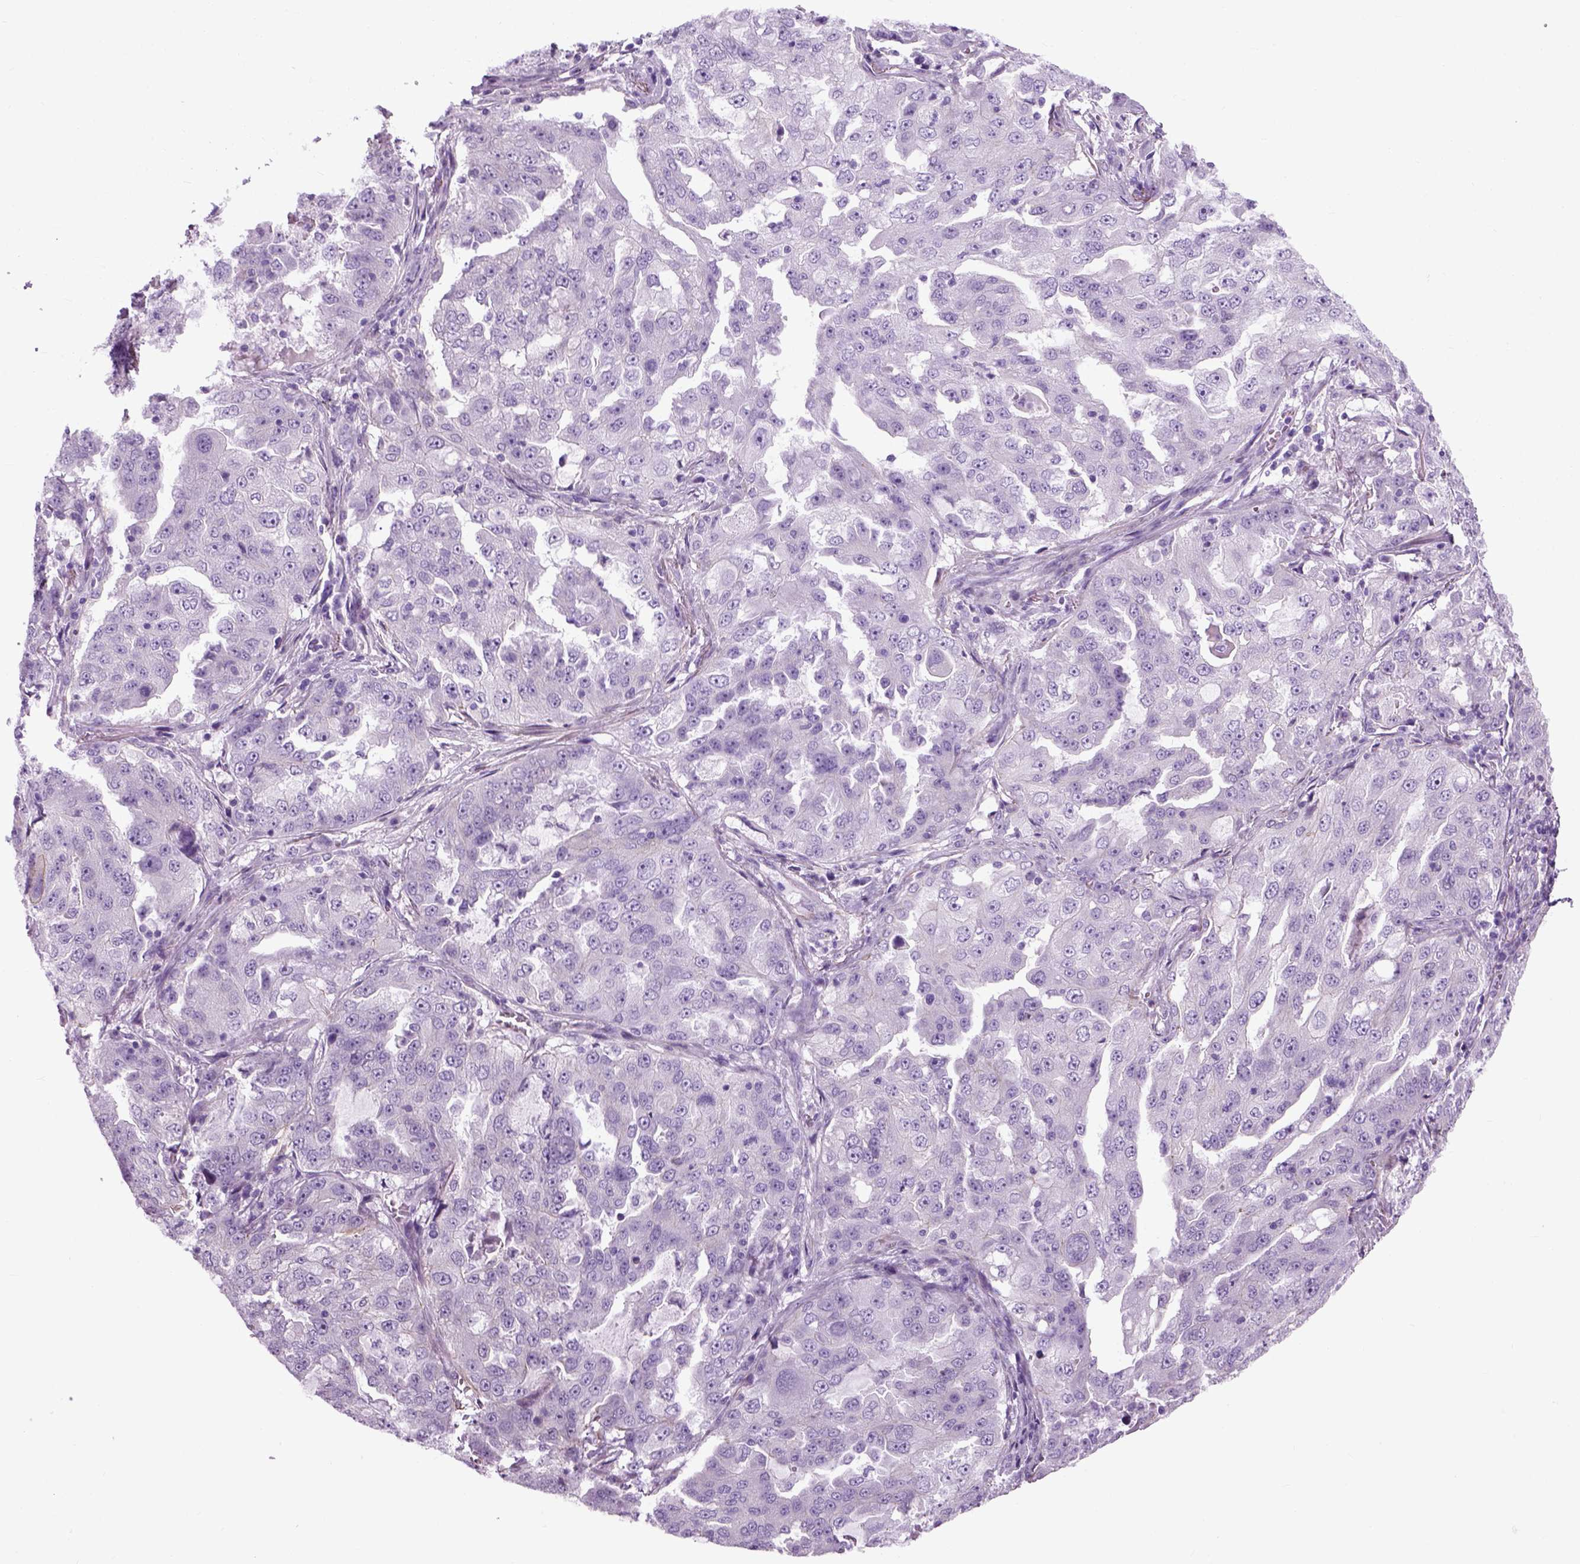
{"staining": {"intensity": "negative", "quantity": "none", "location": "none"}, "tissue": "lung cancer", "cell_type": "Tumor cells", "image_type": "cancer", "snomed": [{"axis": "morphology", "description": "Adenocarcinoma, NOS"}, {"axis": "topography", "description": "Lung"}], "caption": "IHC of lung cancer (adenocarcinoma) reveals no staining in tumor cells. Brightfield microscopy of immunohistochemistry (IHC) stained with DAB (brown) and hematoxylin (blue), captured at high magnification.", "gene": "FAM161A", "patient": {"sex": "female", "age": 61}}